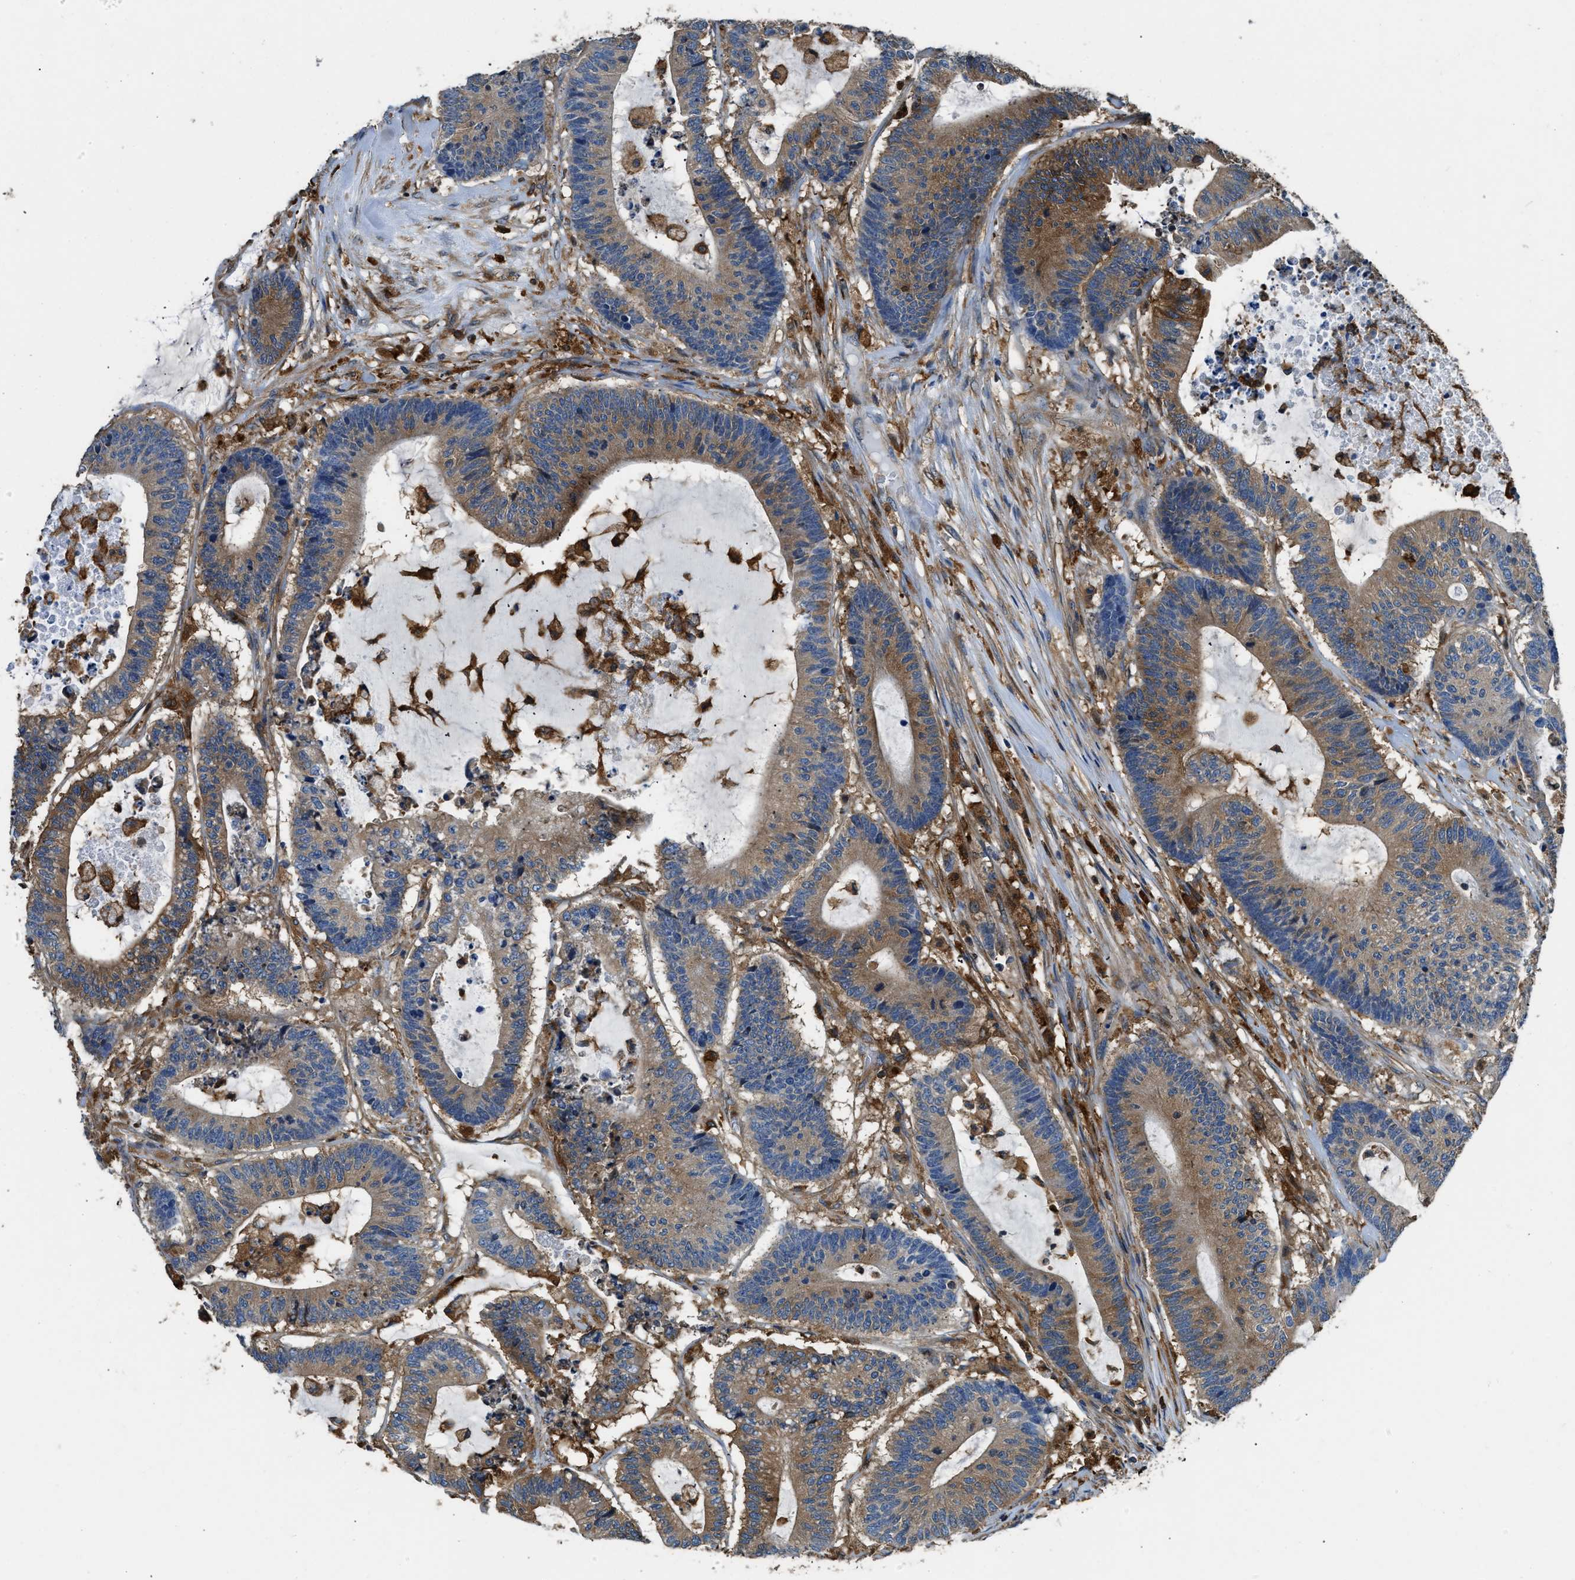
{"staining": {"intensity": "moderate", "quantity": ">75%", "location": "cytoplasmic/membranous"}, "tissue": "colorectal cancer", "cell_type": "Tumor cells", "image_type": "cancer", "snomed": [{"axis": "morphology", "description": "Adenocarcinoma, NOS"}, {"axis": "topography", "description": "Colon"}], "caption": "A high-resolution micrograph shows IHC staining of colorectal adenocarcinoma, which displays moderate cytoplasmic/membranous positivity in about >75% of tumor cells. The staining is performed using DAB brown chromogen to label protein expression. The nuclei are counter-stained blue using hematoxylin.", "gene": "PKM", "patient": {"sex": "female", "age": 84}}